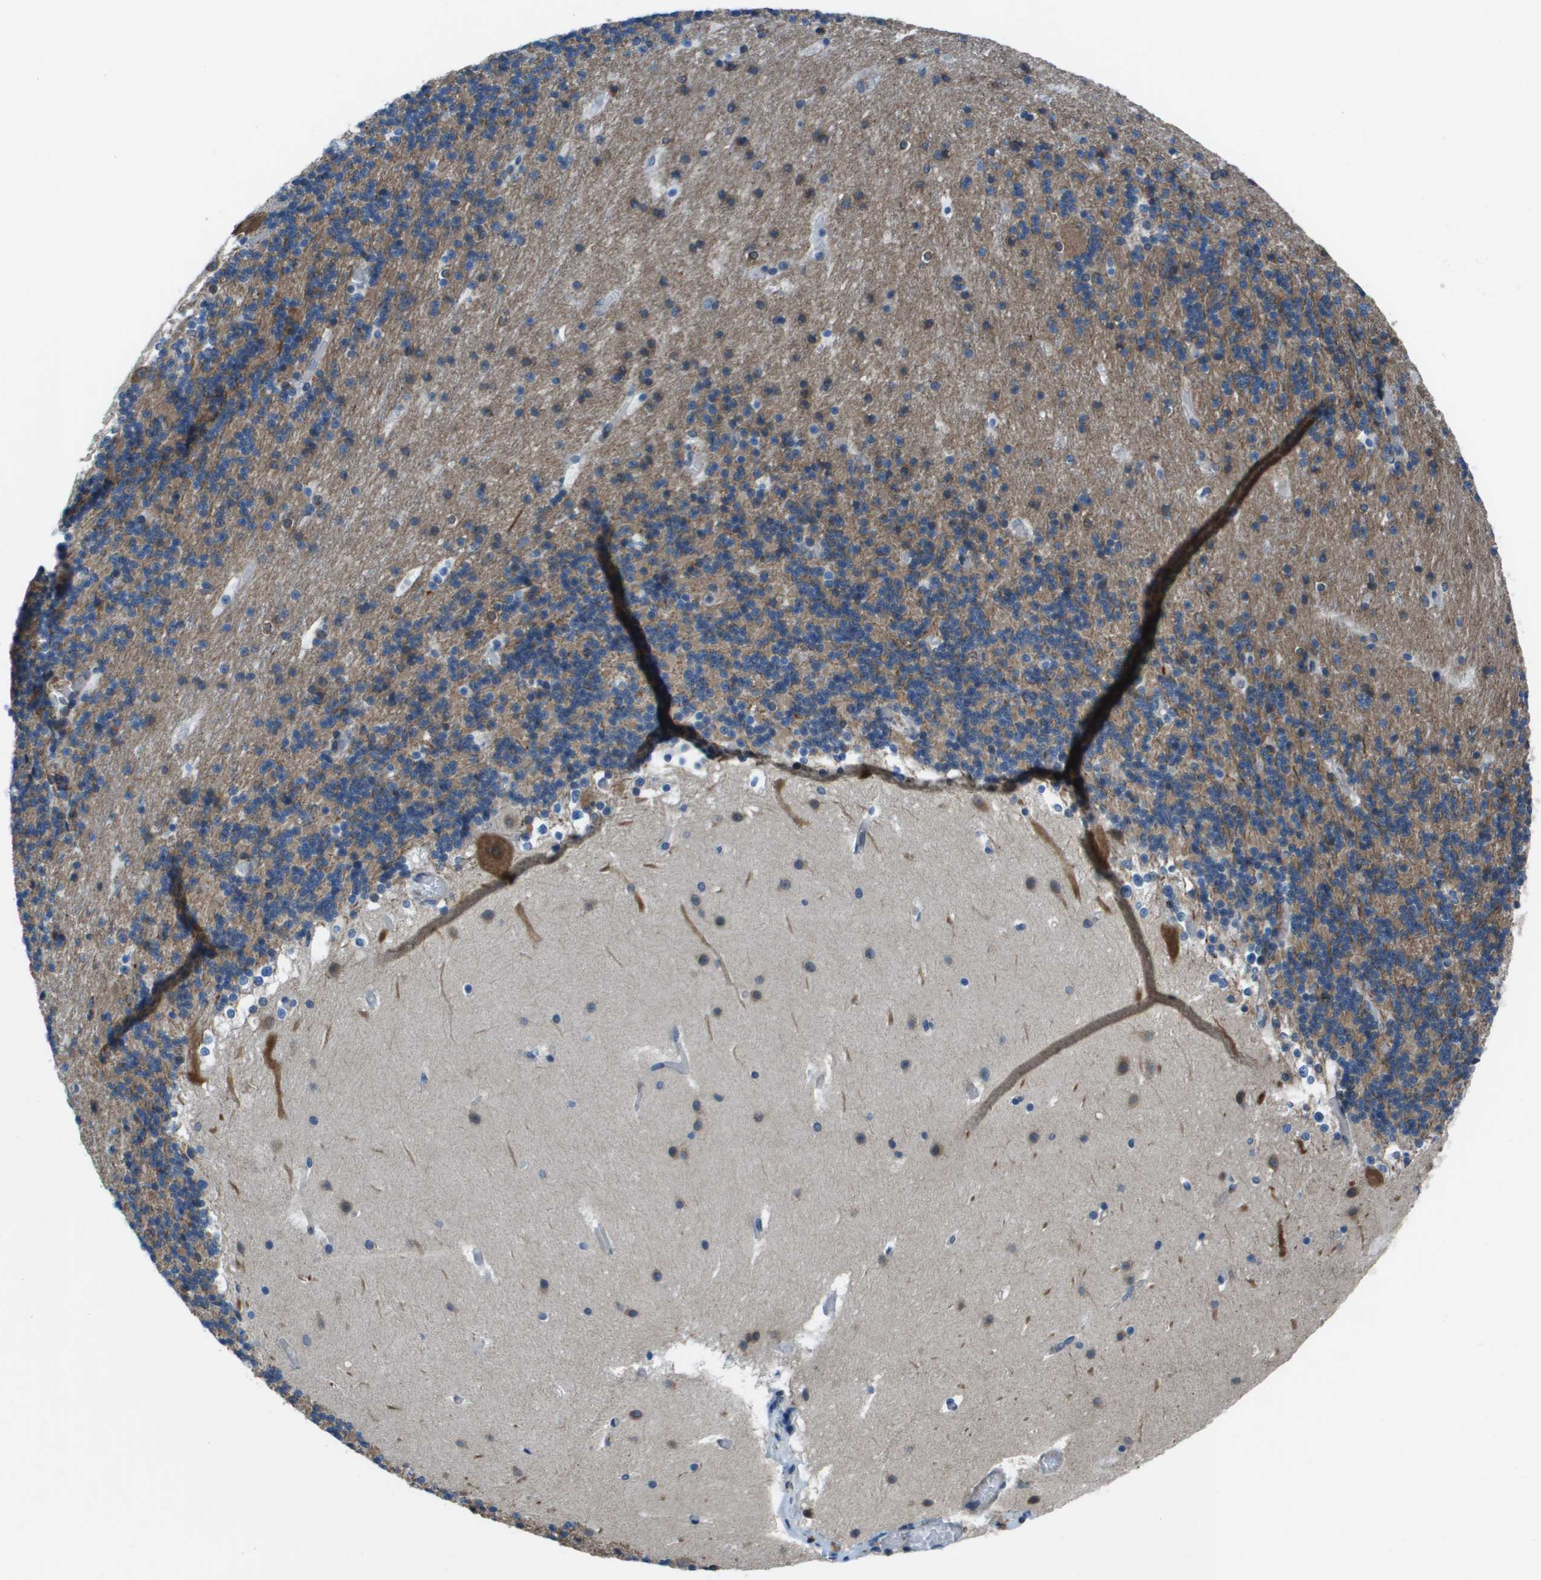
{"staining": {"intensity": "moderate", "quantity": "25%-75%", "location": "cytoplasmic/membranous"}, "tissue": "cerebellum", "cell_type": "Cells in granular layer", "image_type": "normal", "snomed": [{"axis": "morphology", "description": "Normal tissue, NOS"}, {"axis": "topography", "description": "Cerebellum"}], "caption": "A photomicrograph of cerebellum stained for a protein displays moderate cytoplasmic/membranous brown staining in cells in granular layer. (Brightfield microscopy of DAB IHC at high magnification).", "gene": "ARFGAP2", "patient": {"sex": "male", "age": 45}}